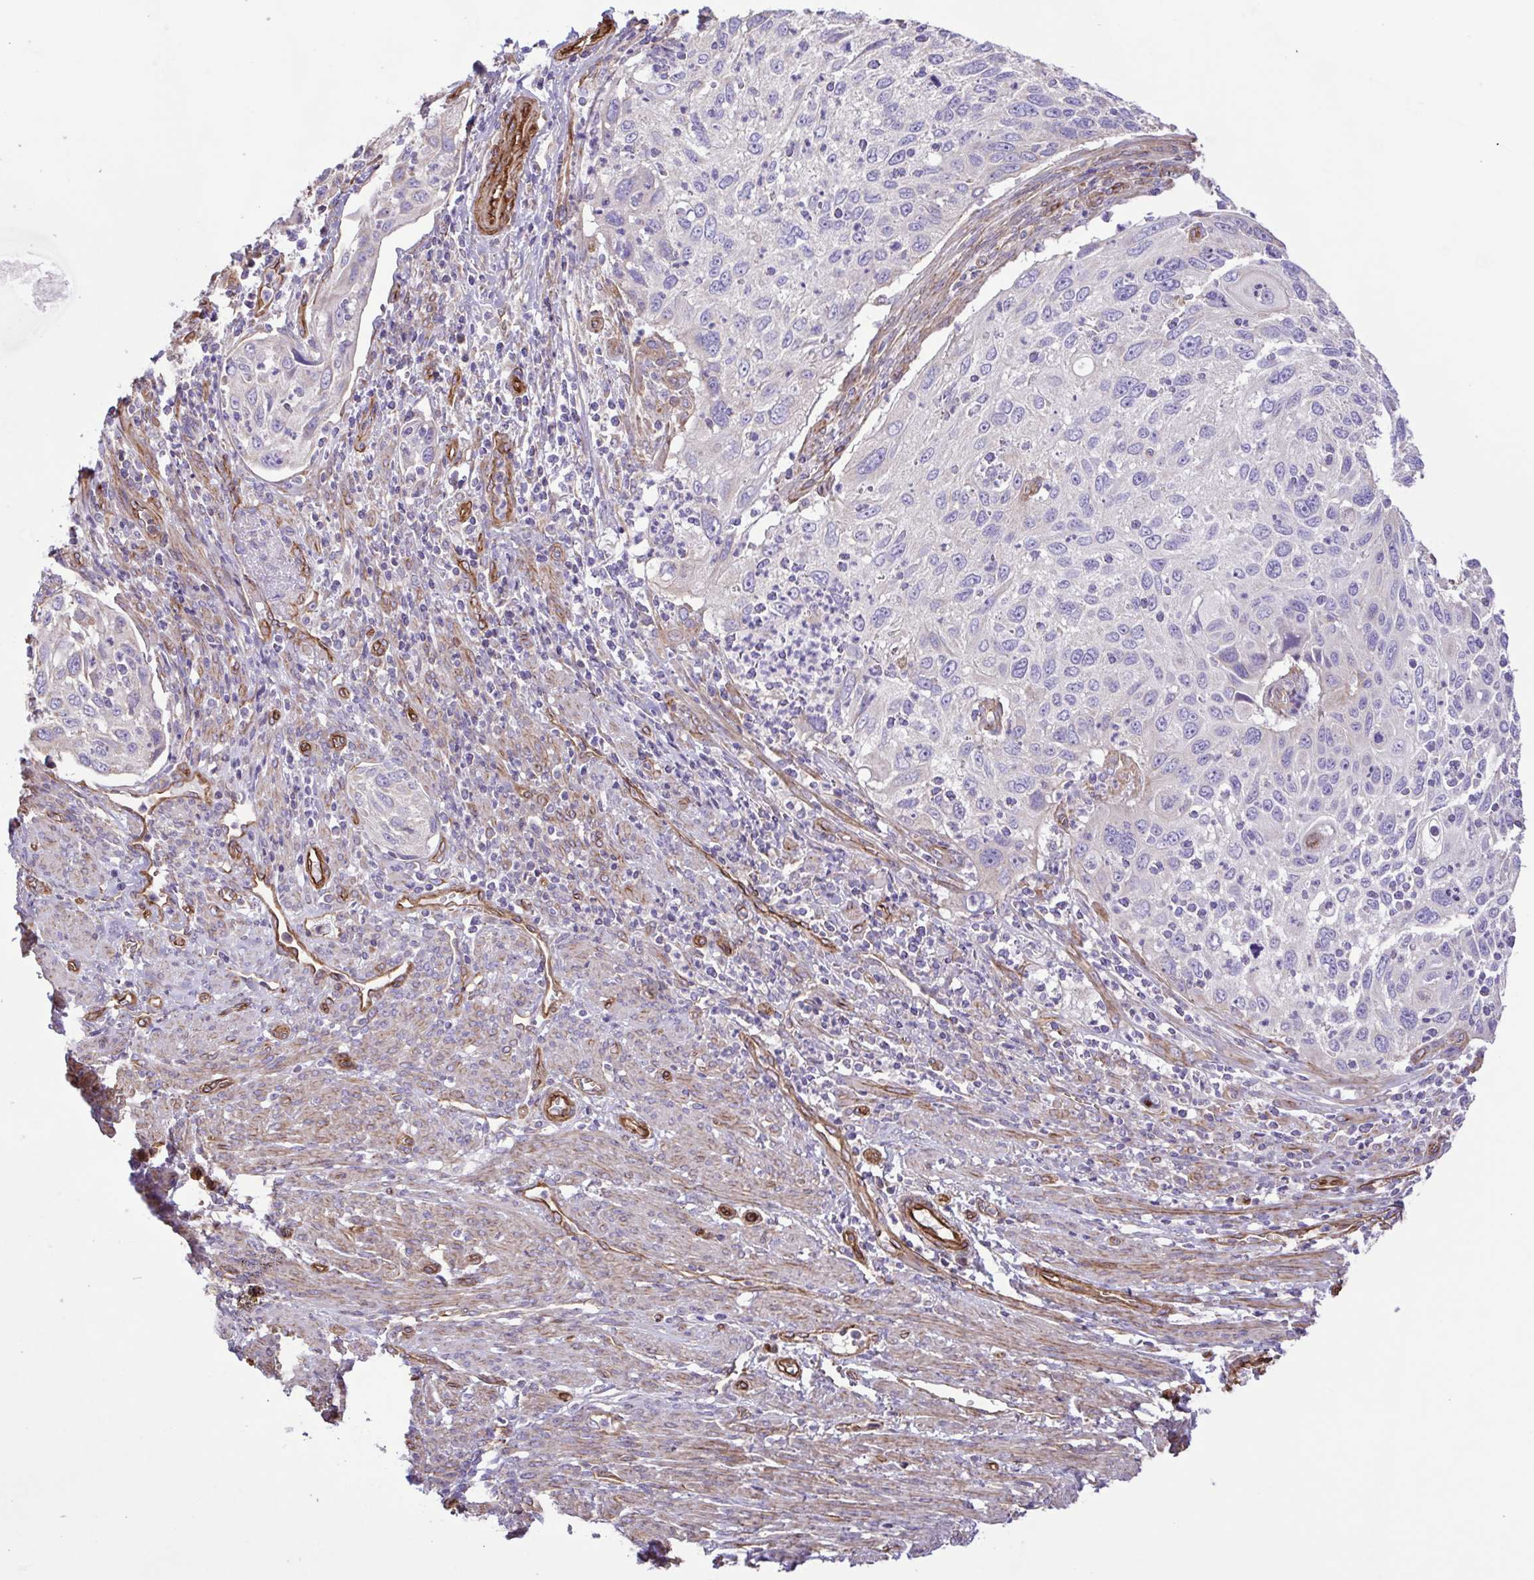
{"staining": {"intensity": "negative", "quantity": "none", "location": "none"}, "tissue": "cervical cancer", "cell_type": "Tumor cells", "image_type": "cancer", "snomed": [{"axis": "morphology", "description": "Squamous cell carcinoma, NOS"}, {"axis": "topography", "description": "Cervix"}], "caption": "Cervical squamous cell carcinoma stained for a protein using immunohistochemistry shows no staining tumor cells.", "gene": "FLT1", "patient": {"sex": "female", "age": 70}}